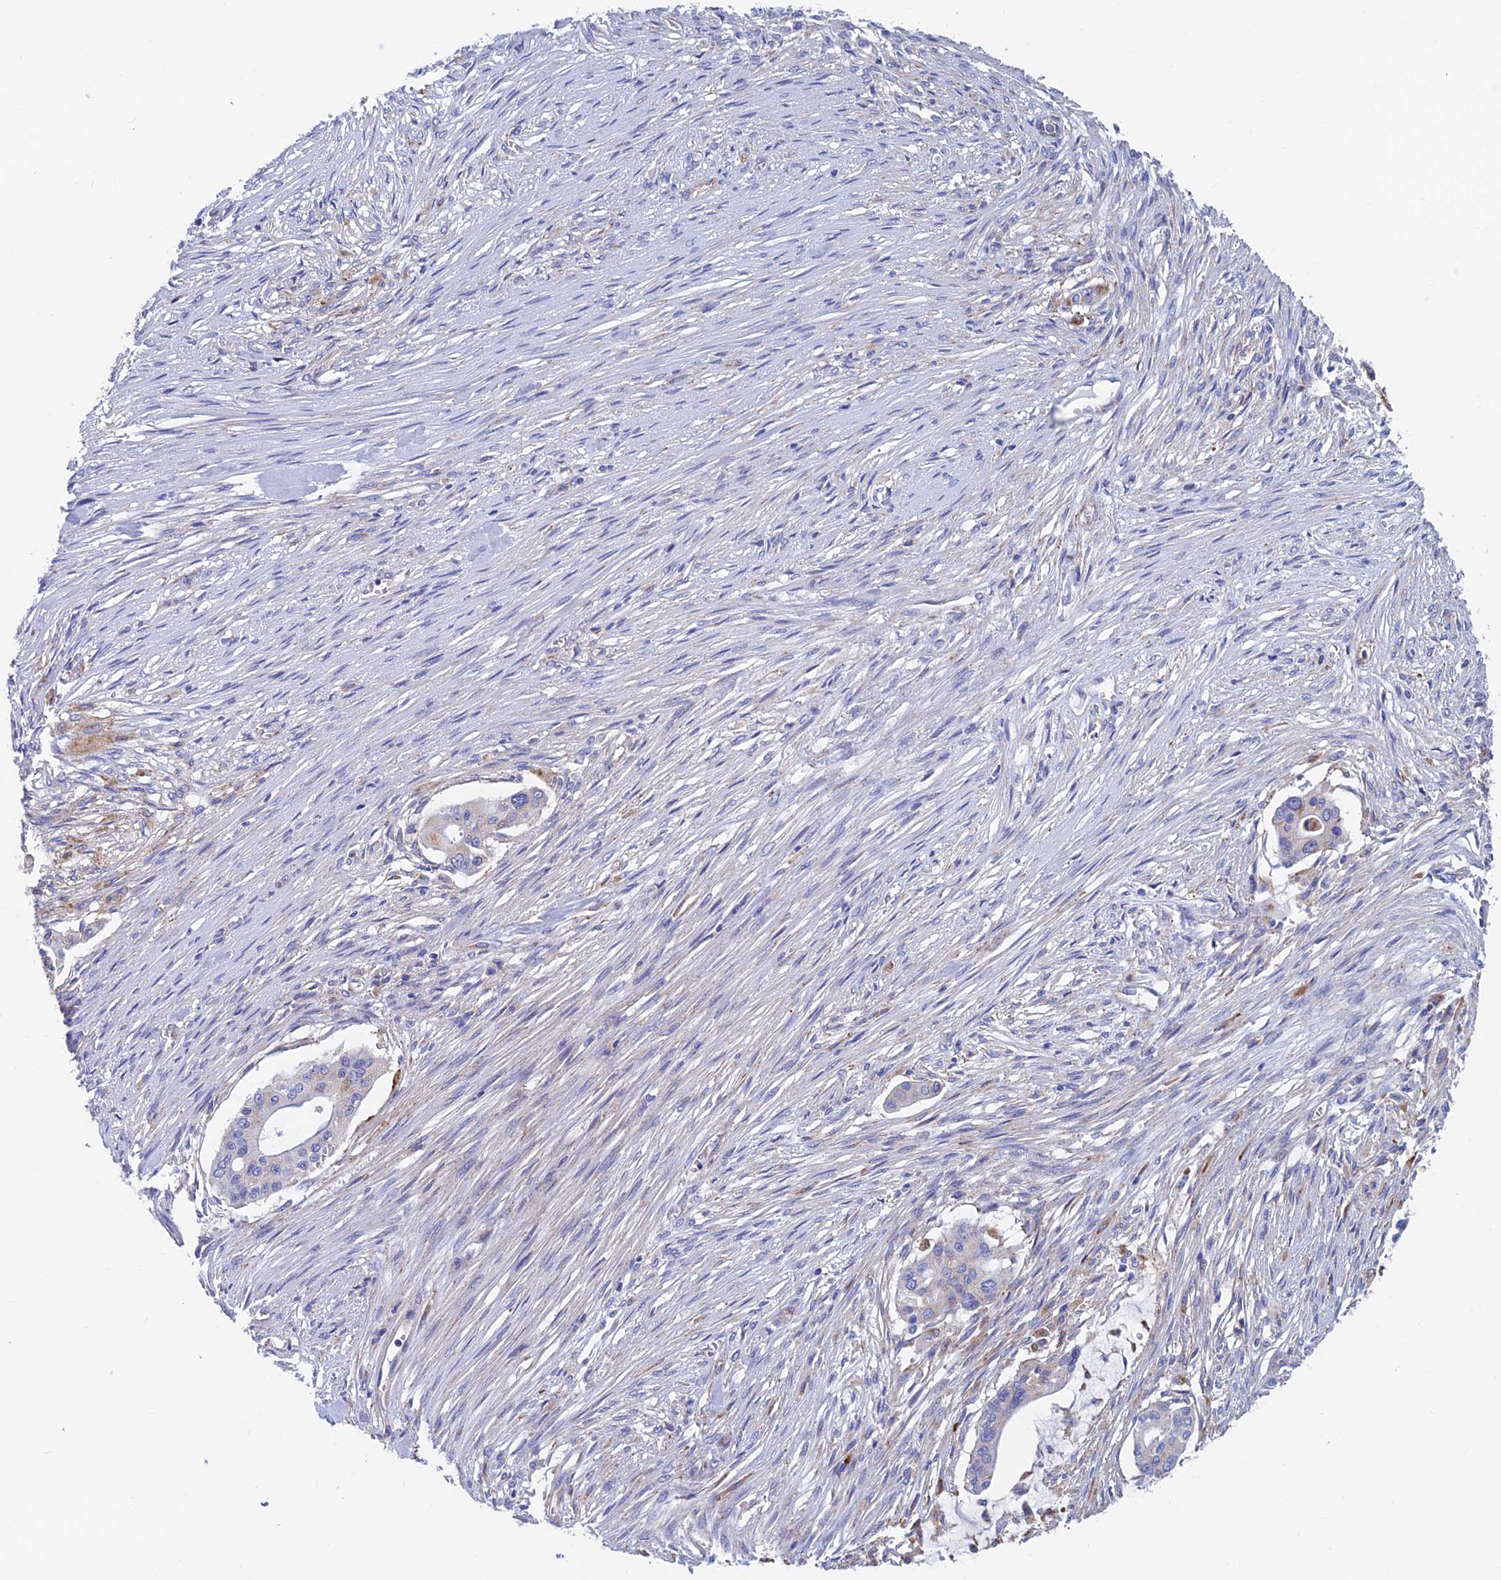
{"staining": {"intensity": "weak", "quantity": "25%-75%", "location": "cytoplasmic/membranous"}, "tissue": "pancreatic cancer", "cell_type": "Tumor cells", "image_type": "cancer", "snomed": [{"axis": "morphology", "description": "Adenocarcinoma, NOS"}, {"axis": "topography", "description": "Pancreas"}], "caption": "Immunohistochemistry of adenocarcinoma (pancreatic) exhibits low levels of weak cytoplasmic/membranous positivity in about 25%-75% of tumor cells.", "gene": "SPNS1", "patient": {"sex": "male", "age": 46}}